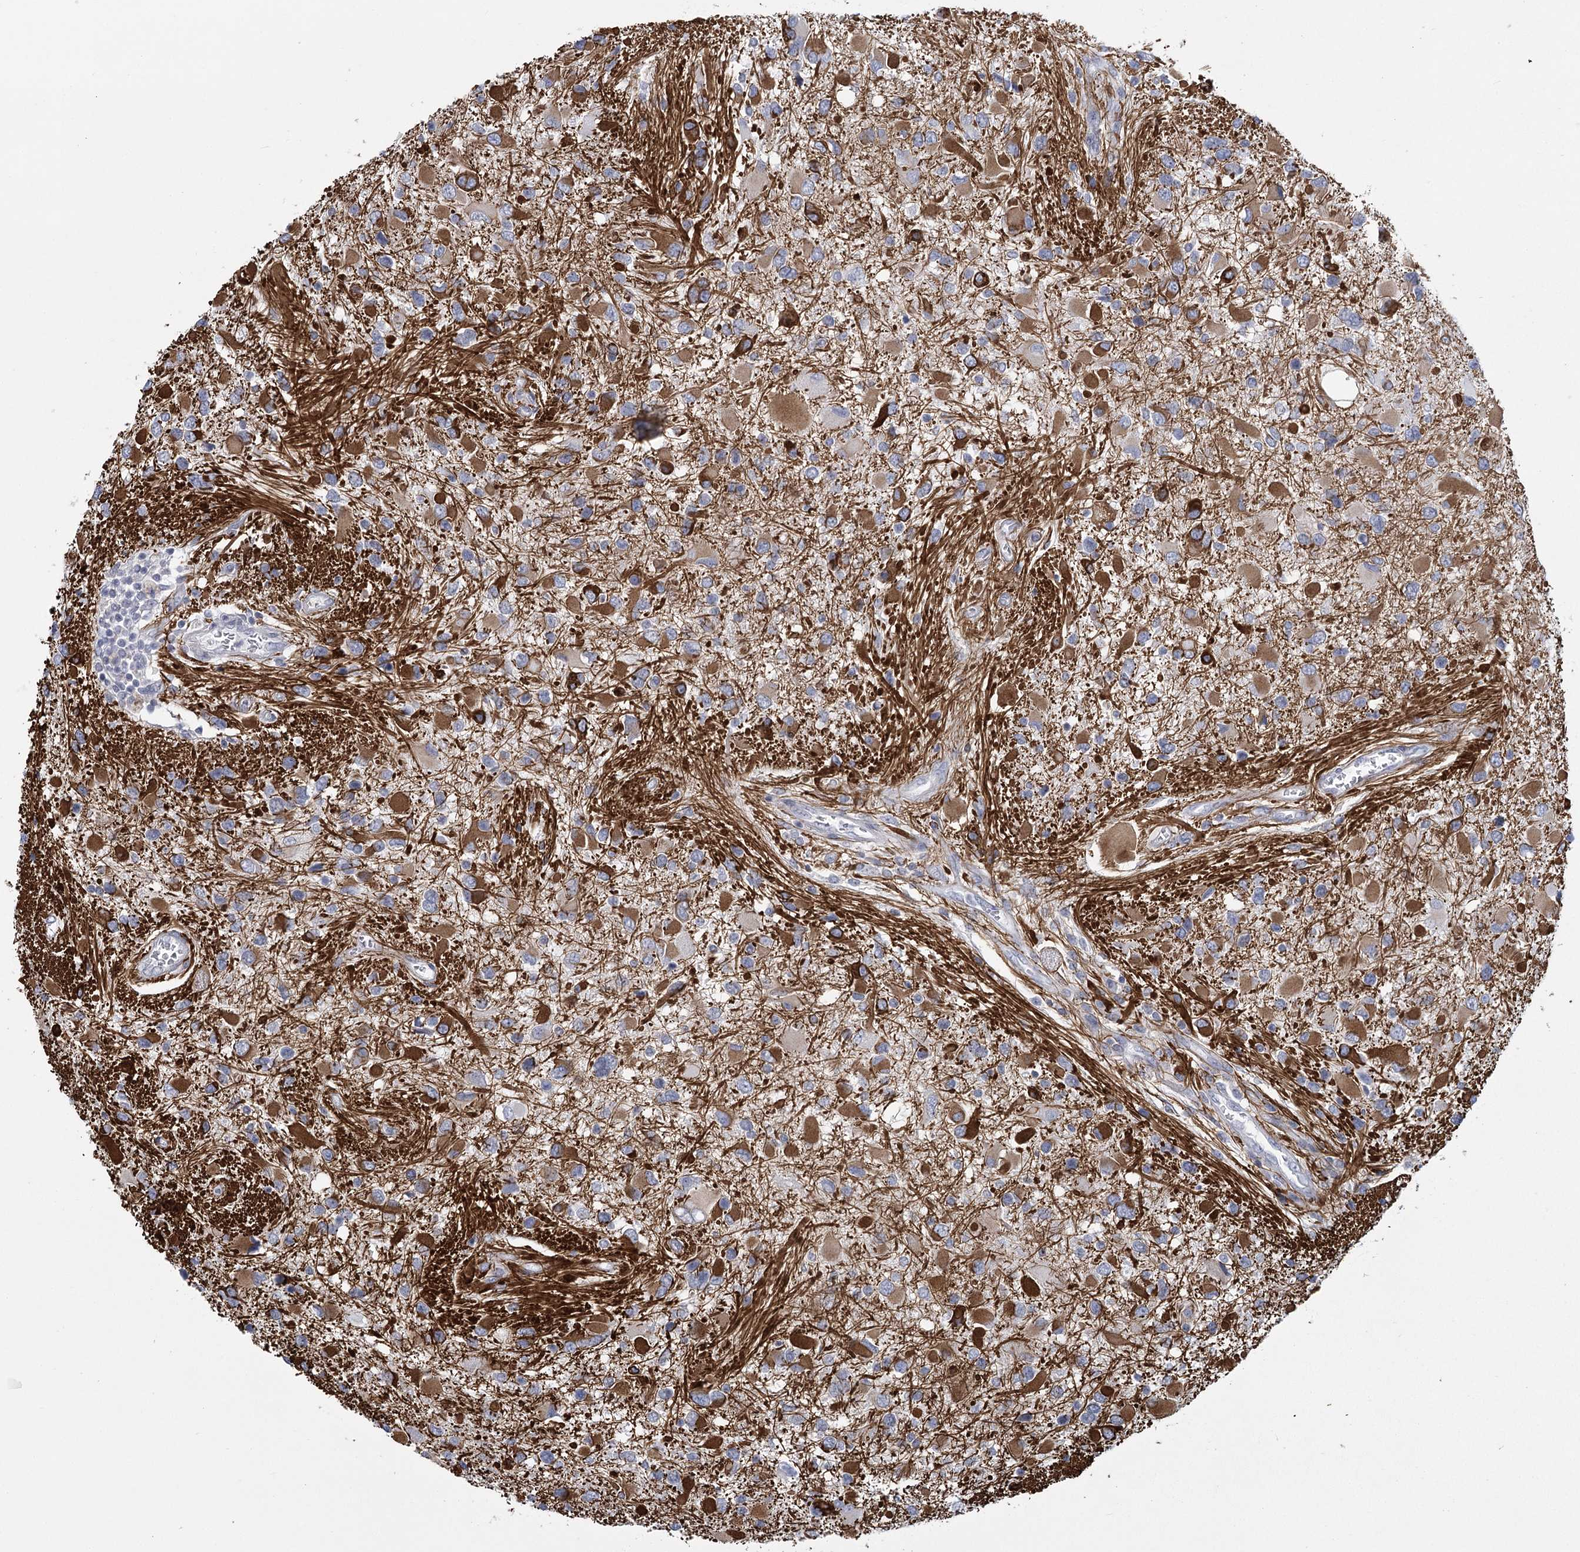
{"staining": {"intensity": "strong", "quantity": "25%-75%", "location": "cytoplasmic/membranous"}, "tissue": "glioma", "cell_type": "Tumor cells", "image_type": "cancer", "snomed": [{"axis": "morphology", "description": "Glioma, malignant, High grade"}, {"axis": "topography", "description": "Brain"}], "caption": "A brown stain highlights strong cytoplasmic/membranous staining of a protein in malignant glioma (high-grade) tumor cells.", "gene": "FAM76B", "patient": {"sex": "male", "age": 53}}